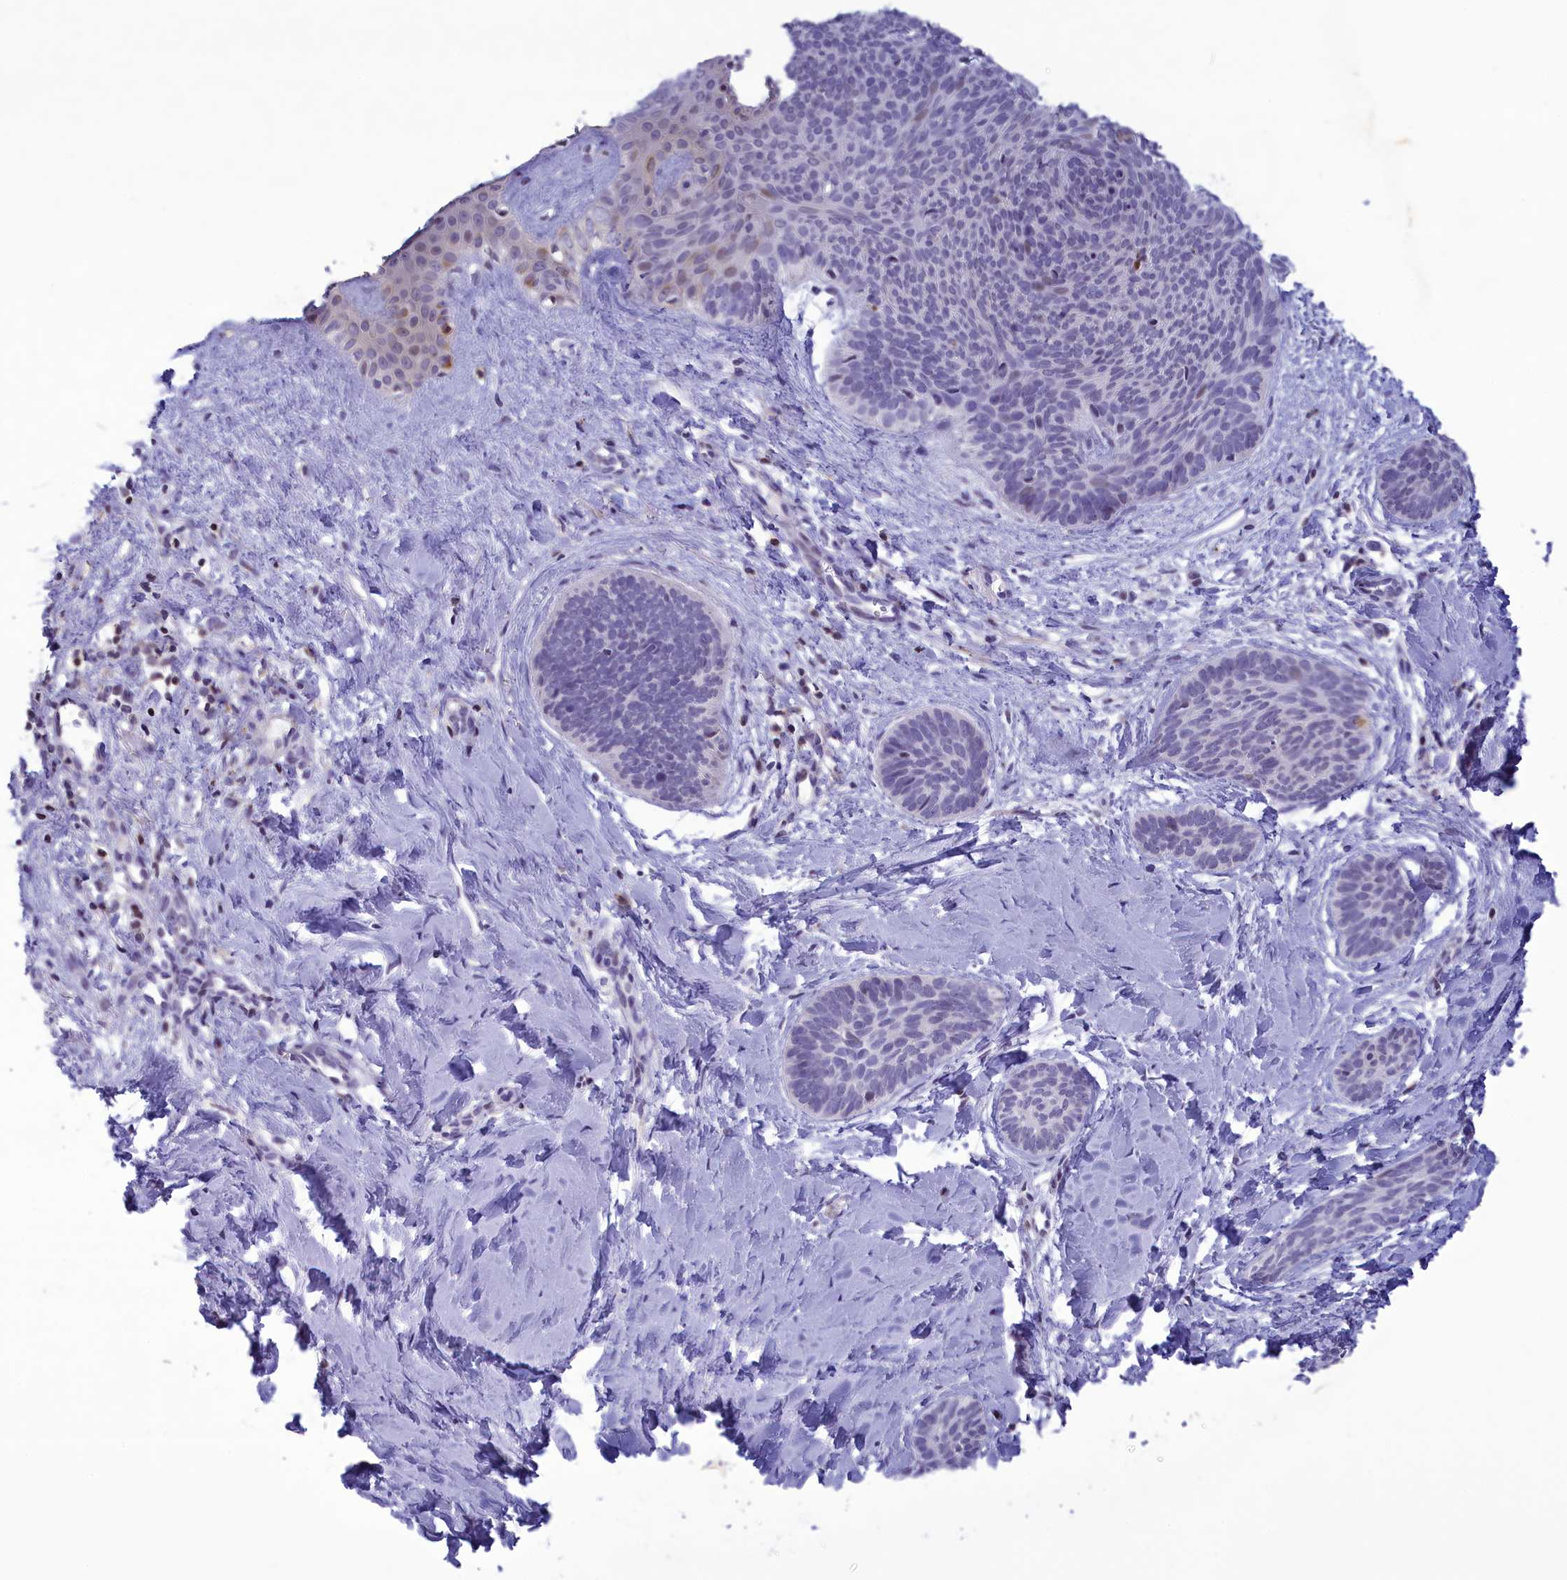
{"staining": {"intensity": "negative", "quantity": "none", "location": "none"}, "tissue": "skin cancer", "cell_type": "Tumor cells", "image_type": "cancer", "snomed": [{"axis": "morphology", "description": "Basal cell carcinoma"}, {"axis": "topography", "description": "Skin"}], "caption": "Immunohistochemistry (IHC) image of skin cancer stained for a protein (brown), which displays no staining in tumor cells.", "gene": "CORO2A", "patient": {"sex": "female", "age": 81}}